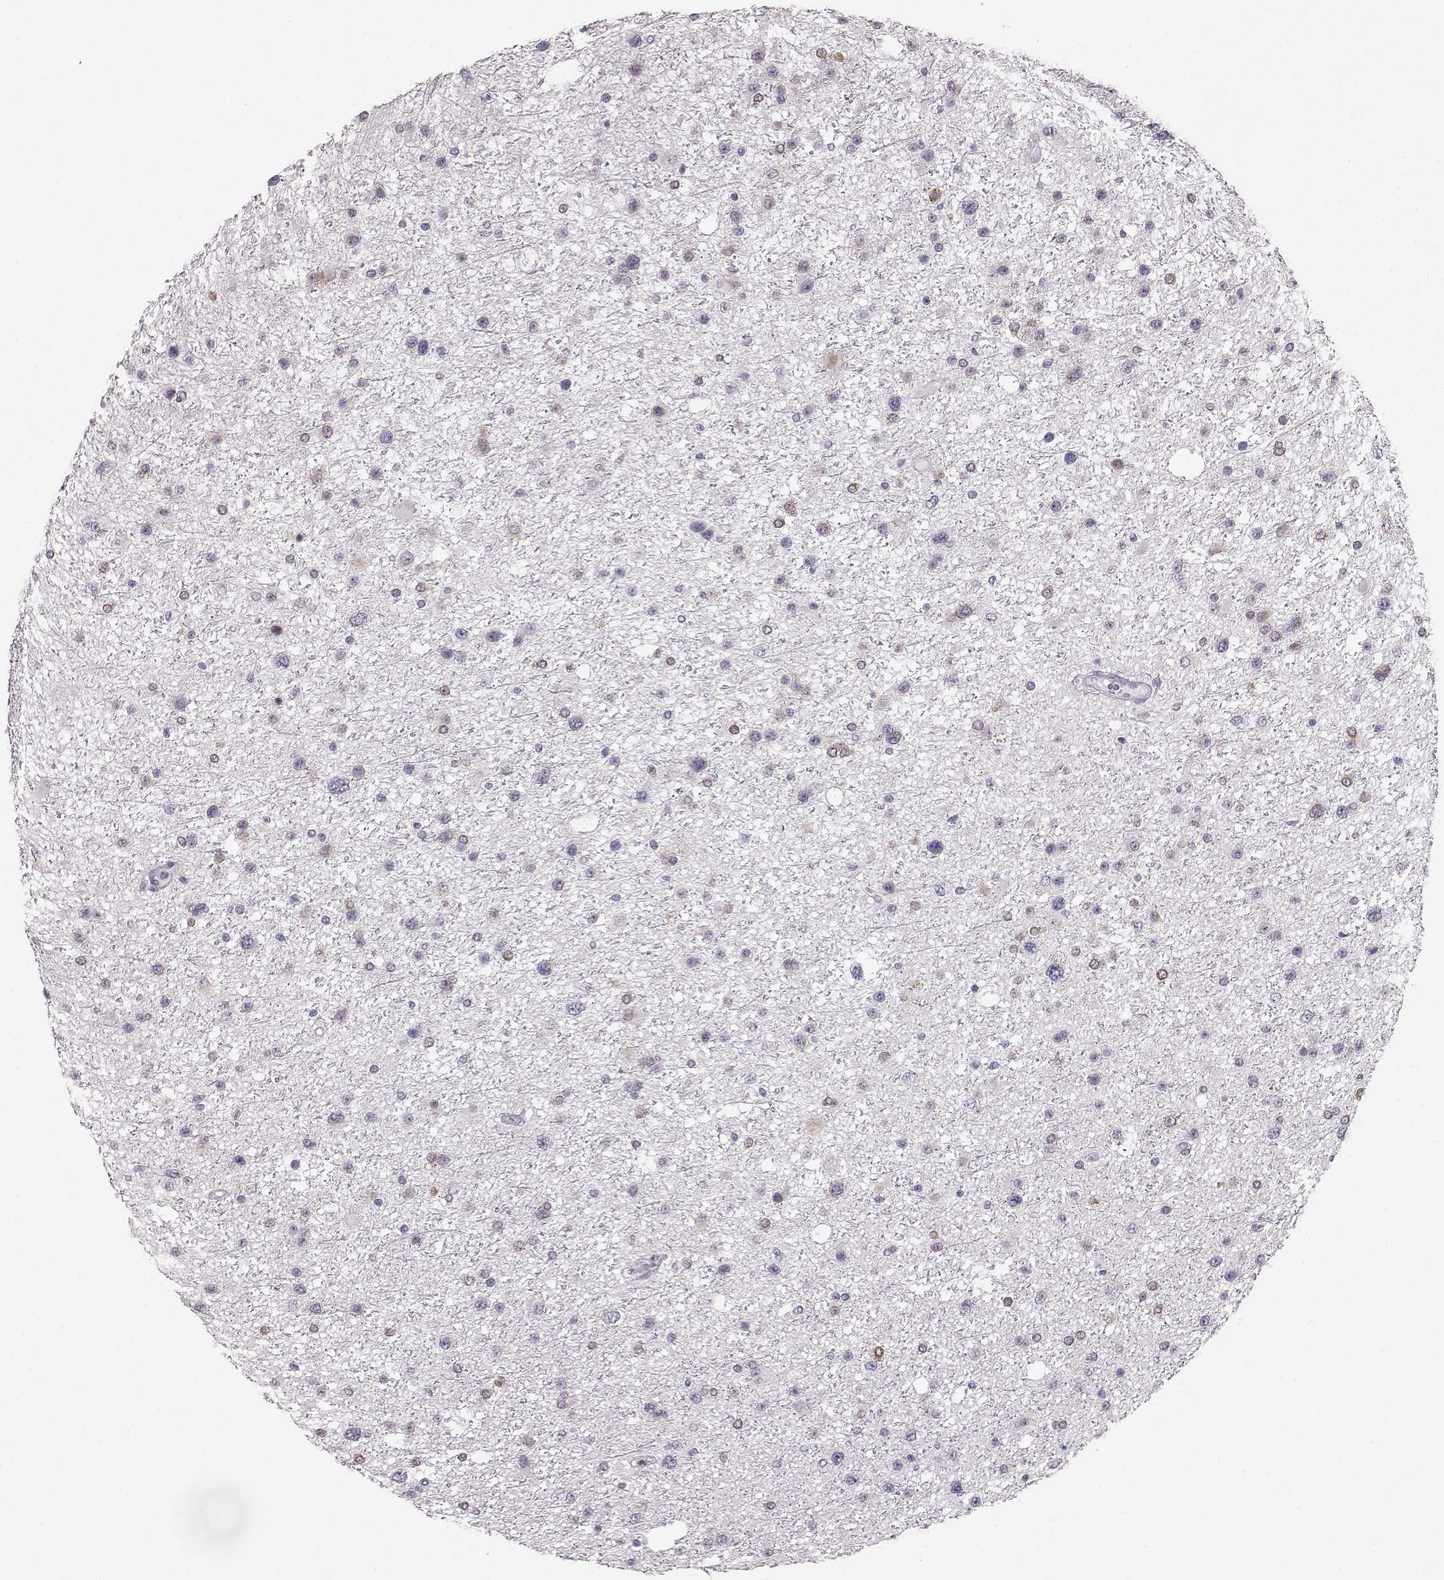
{"staining": {"intensity": "negative", "quantity": "none", "location": "none"}, "tissue": "glioma", "cell_type": "Tumor cells", "image_type": "cancer", "snomed": [{"axis": "morphology", "description": "Glioma, malignant, Low grade"}, {"axis": "topography", "description": "Brain"}], "caption": "Glioma stained for a protein using IHC exhibits no expression tumor cells.", "gene": "ELOVL5", "patient": {"sex": "female", "age": 32}}